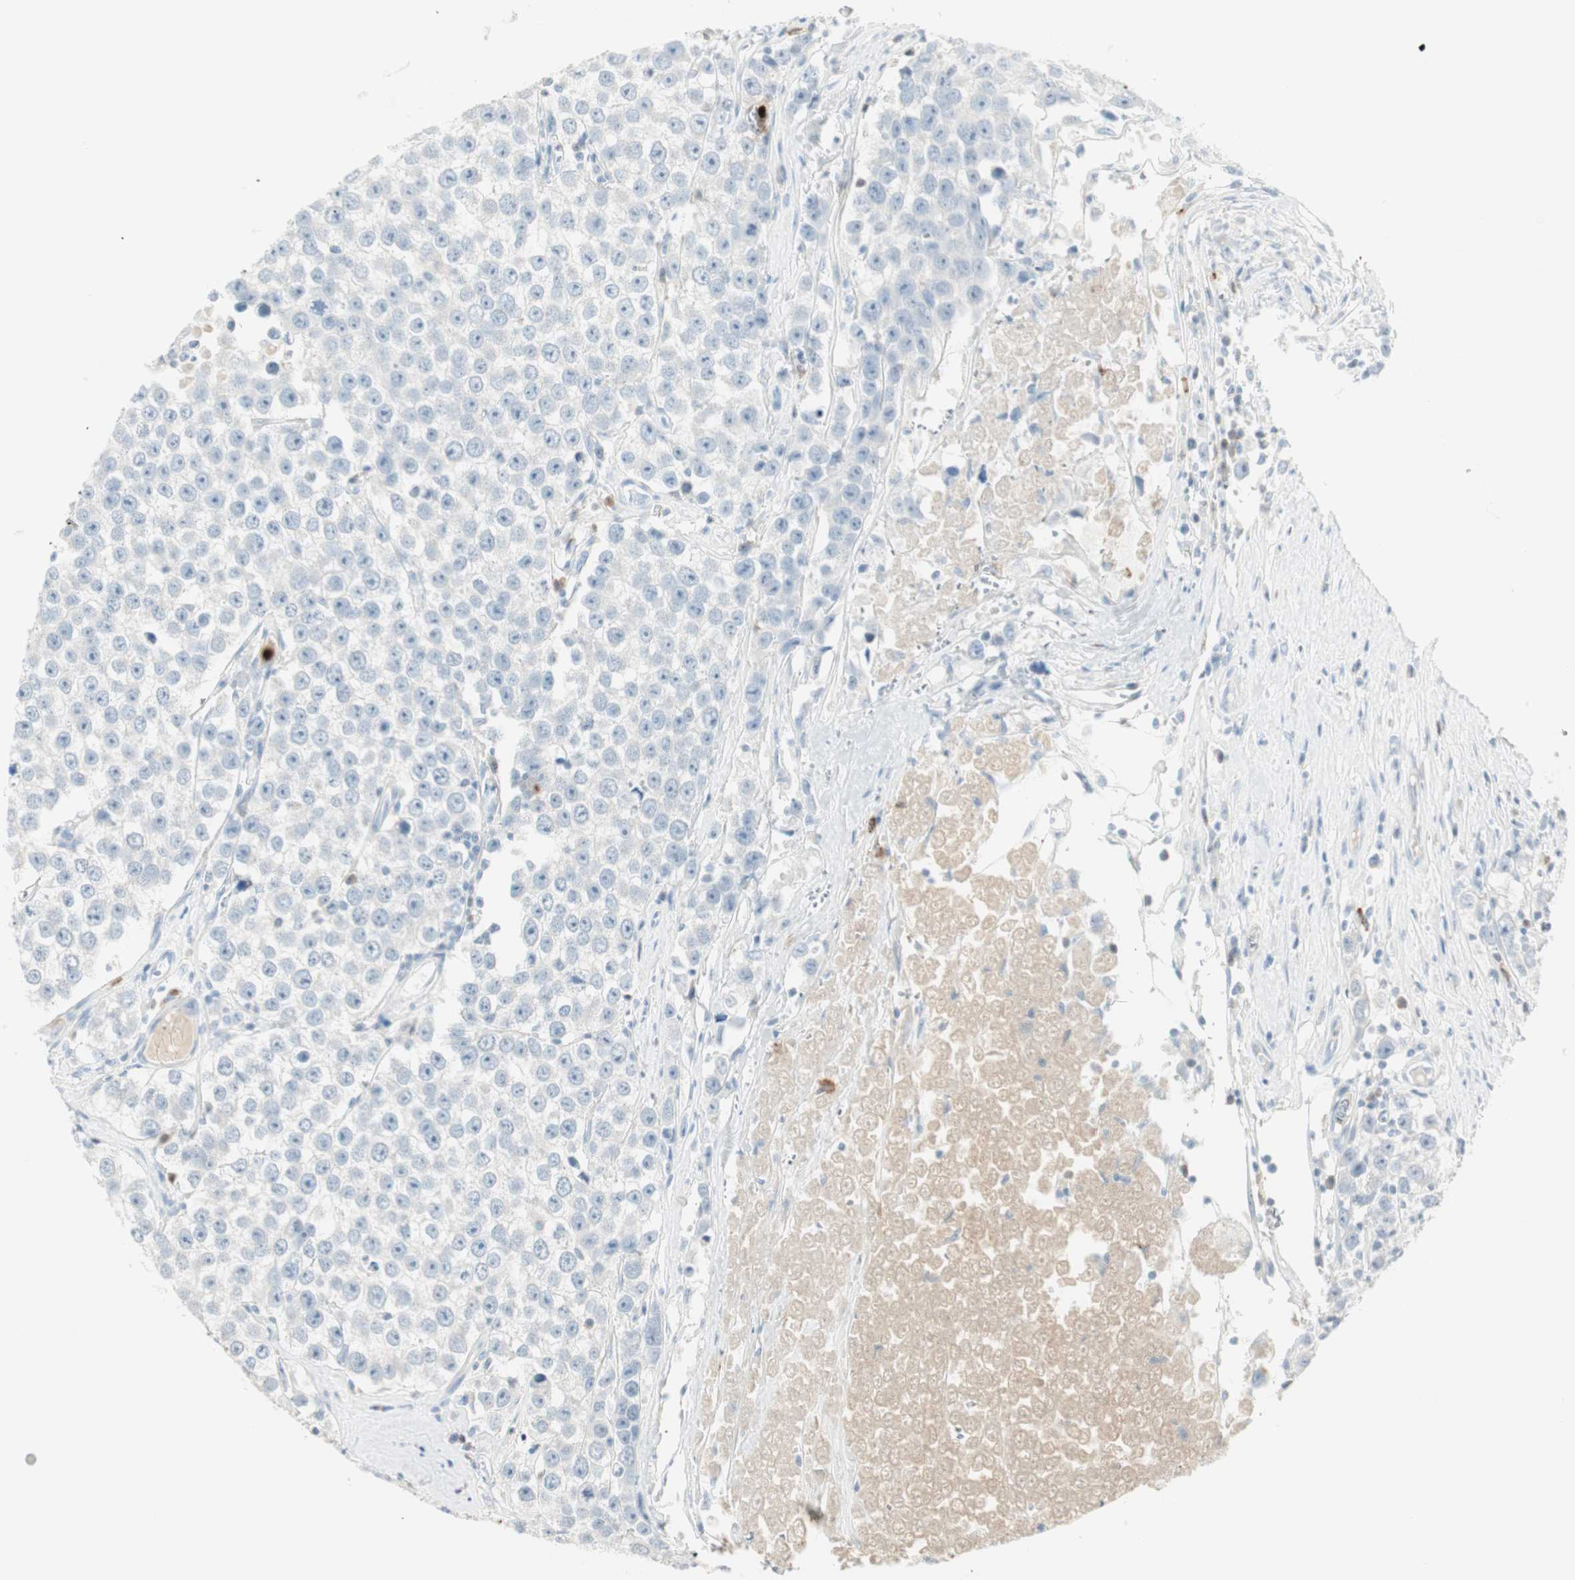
{"staining": {"intensity": "negative", "quantity": "none", "location": "none"}, "tissue": "testis cancer", "cell_type": "Tumor cells", "image_type": "cancer", "snomed": [{"axis": "morphology", "description": "Seminoma, NOS"}, {"axis": "morphology", "description": "Carcinoma, Embryonal, NOS"}, {"axis": "topography", "description": "Testis"}], "caption": "Immunohistochemical staining of human testis cancer (seminoma) shows no significant positivity in tumor cells. The staining is performed using DAB (3,3'-diaminobenzidine) brown chromogen with nuclei counter-stained in using hematoxylin.", "gene": "PRTN3", "patient": {"sex": "male", "age": 52}}